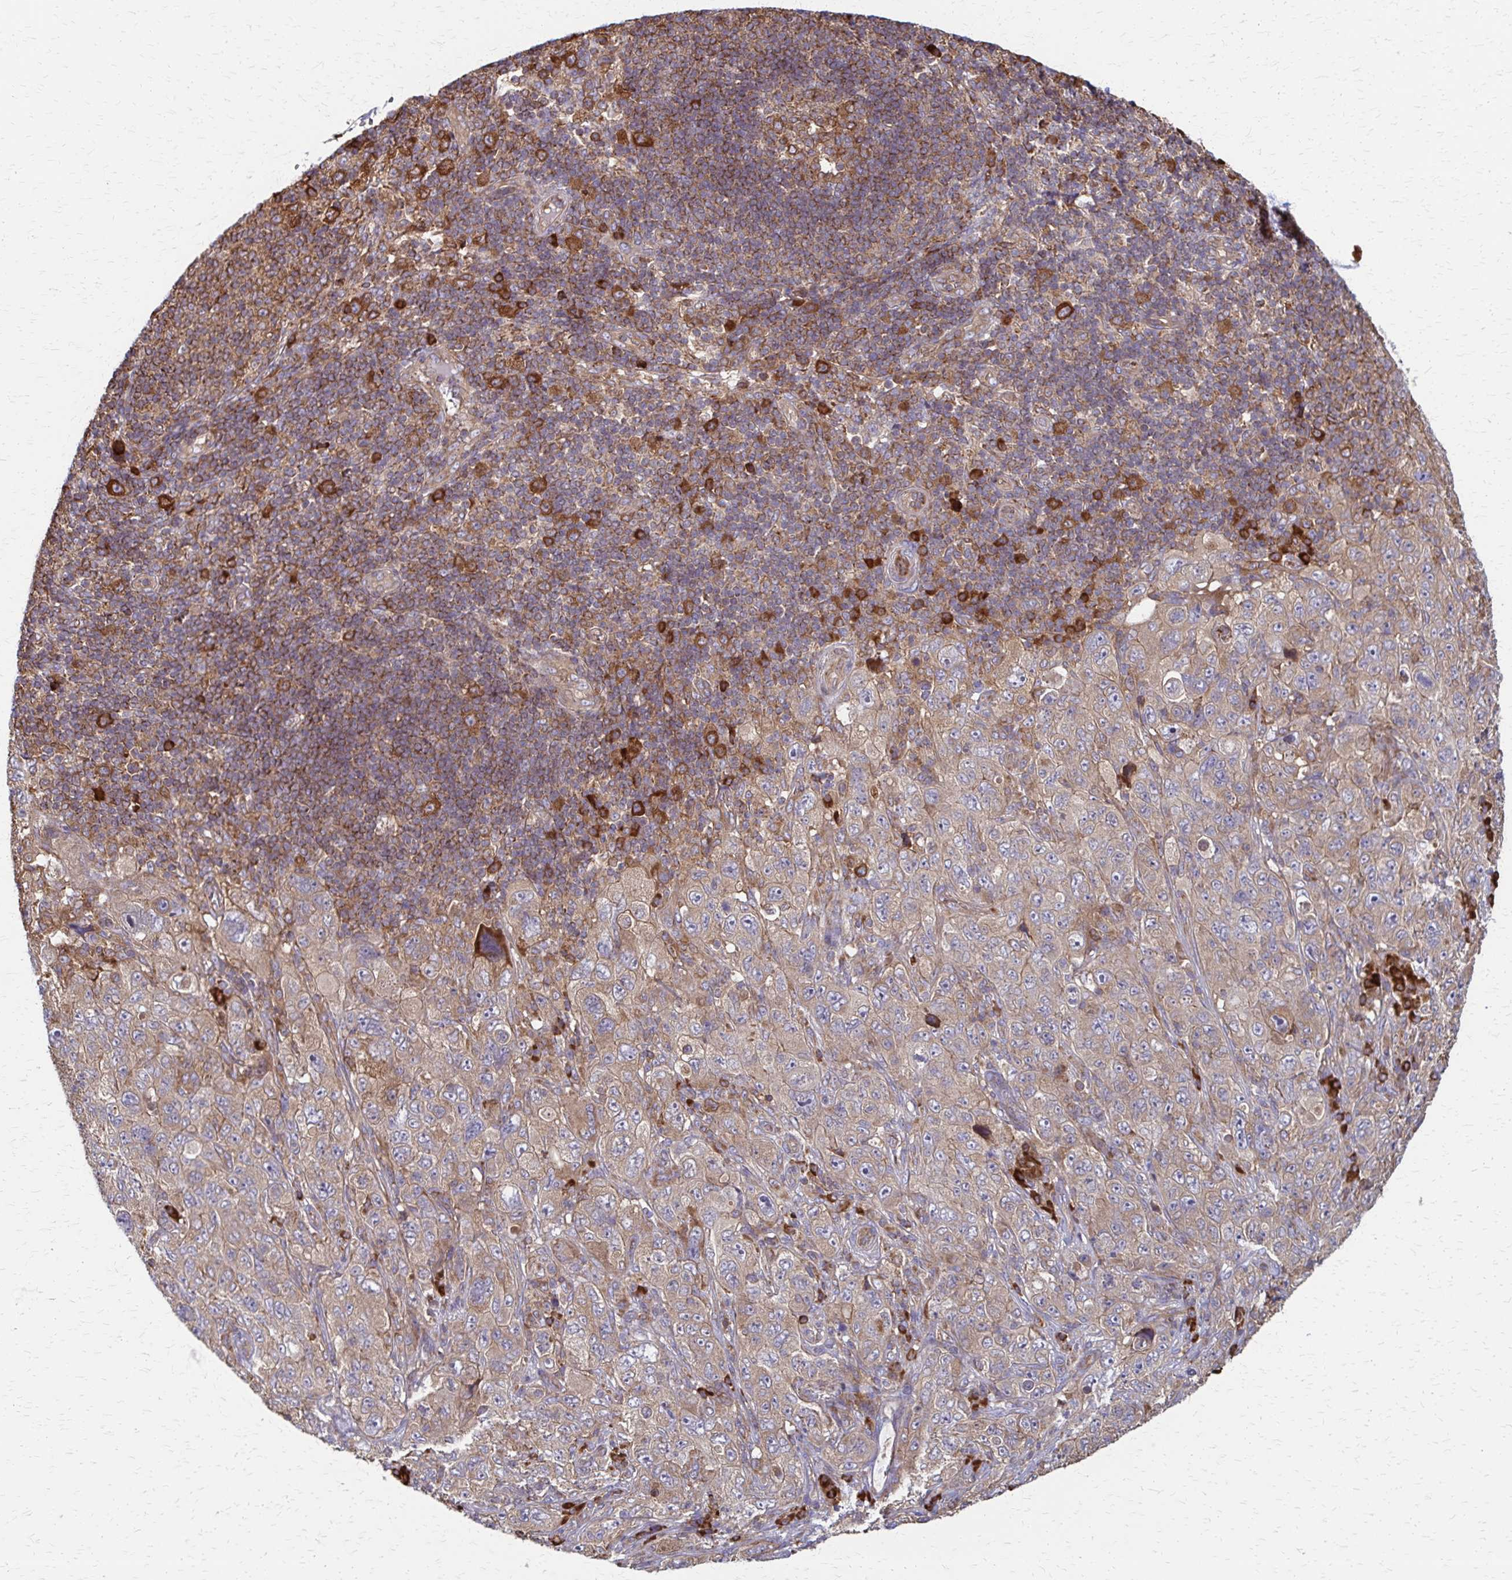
{"staining": {"intensity": "weak", "quantity": ">75%", "location": "cytoplasmic/membranous"}, "tissue": "pancreatic cancer", "cell_type": "Tumor cells", "image_type": "cancer", "snomed": [{"axis": "morphology", "description": "Adenocarcinoma, NOS"}, {"axis": "topography", "description": "Pancreas"}], "caption": "DAB immunohistochemical staining of pancreatic cancer (adenocarcinoma) demonstrates weak cytoplasmic/membranous protein expression in approximately >75% of tumor cells.", "gene": "EEF2", "patient": {"sex": "male", "age": 68}}